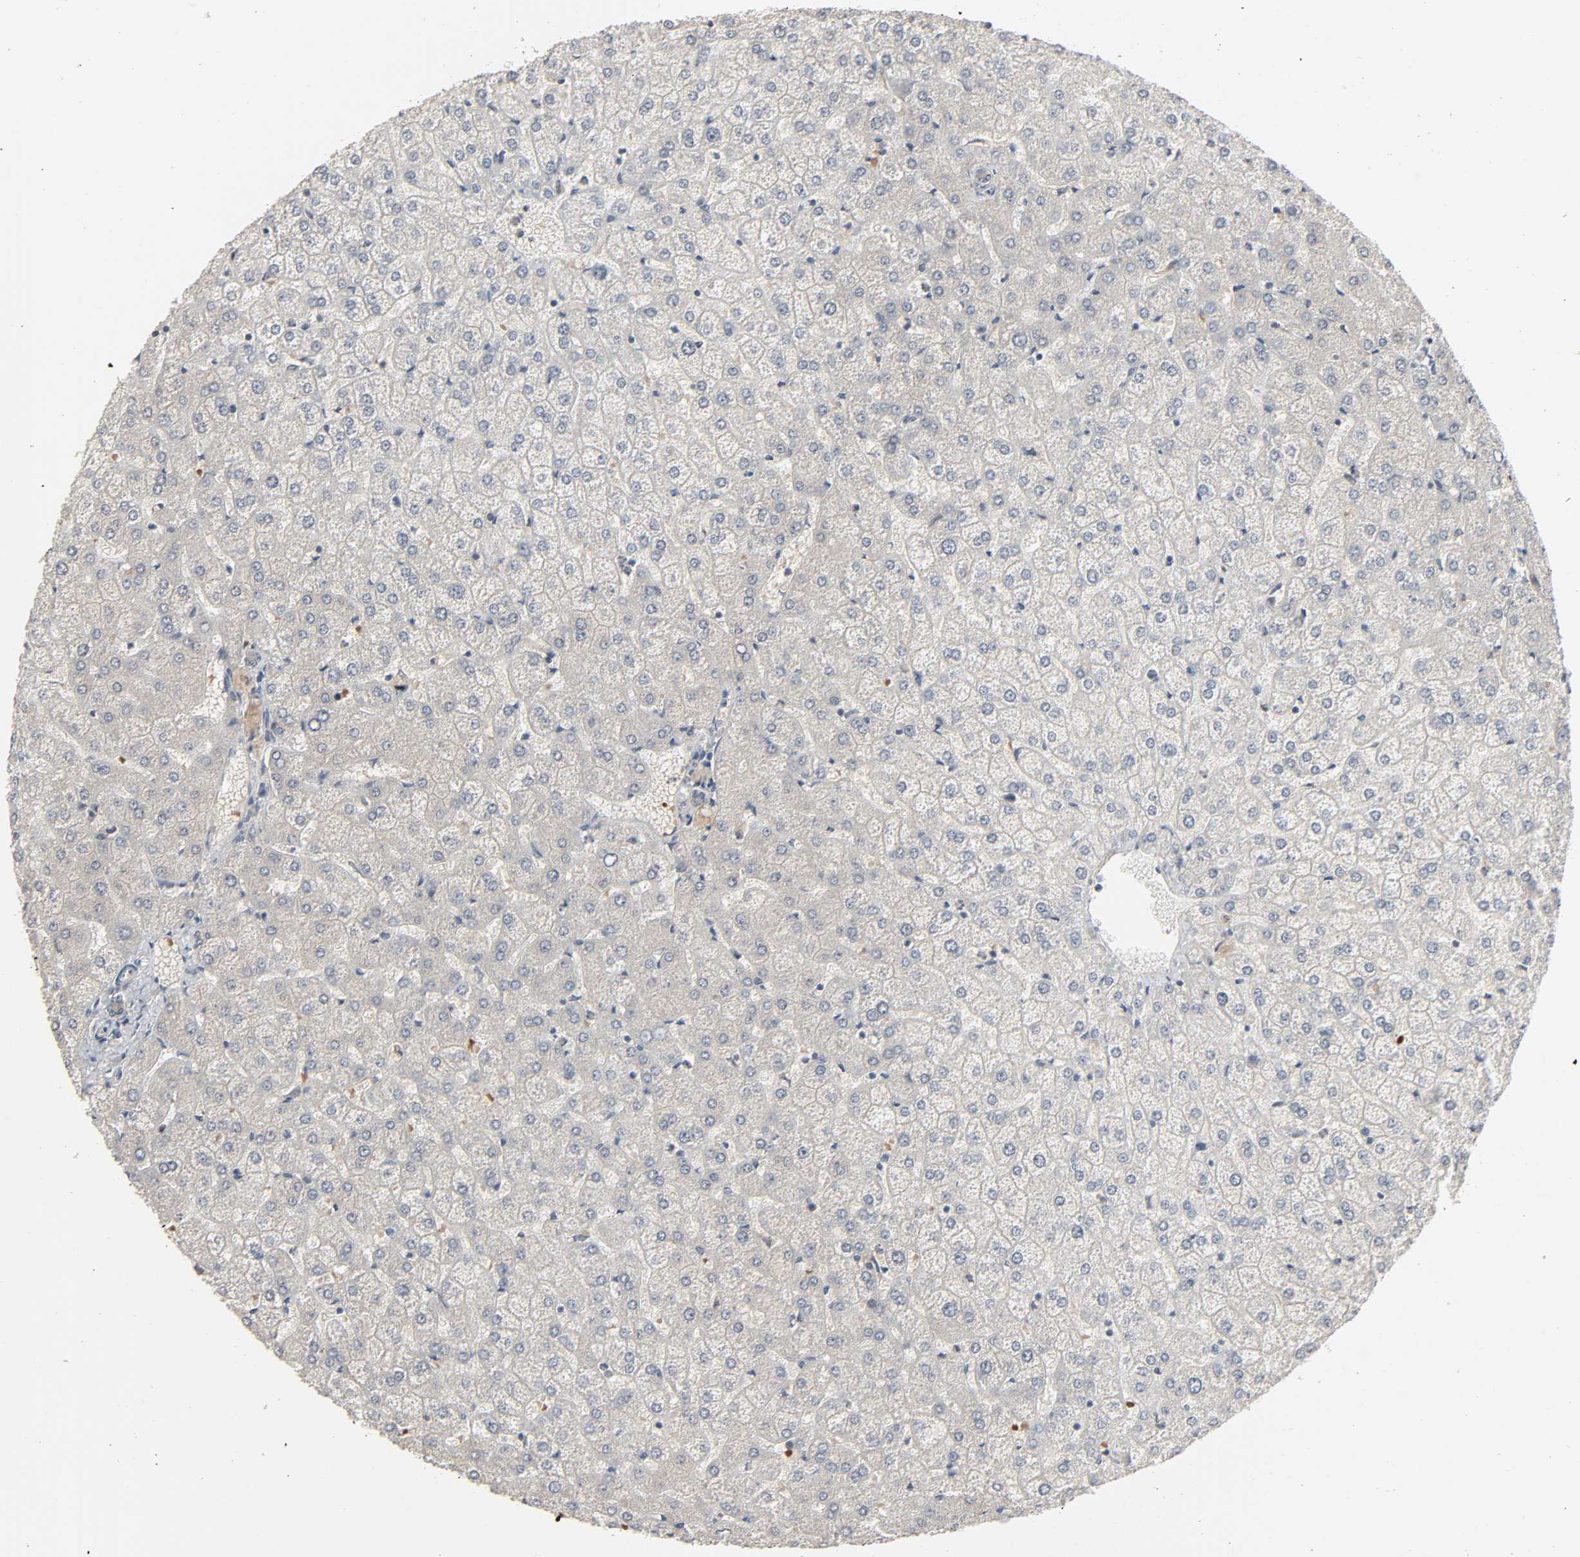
{"staining": {"intensity": "weak", "quantity": ">75%", "location": "cytoplasmic/membranous"}, "tissue": "liver", "cell_type": "Cholangiocytes", "image_type": "normal", "snomed": [{"axis": "morphology", "description": "Normal tissue, NOS"}, {"axis": "topography", "description": "Liver"}], "caption": "A brown stain shows weak cytoplasmic/membranous positivity of a protein in cholangiocytes of benign human liver.", "gene": "ZNF222", "patient": {"sex": "female", "age": 32}}